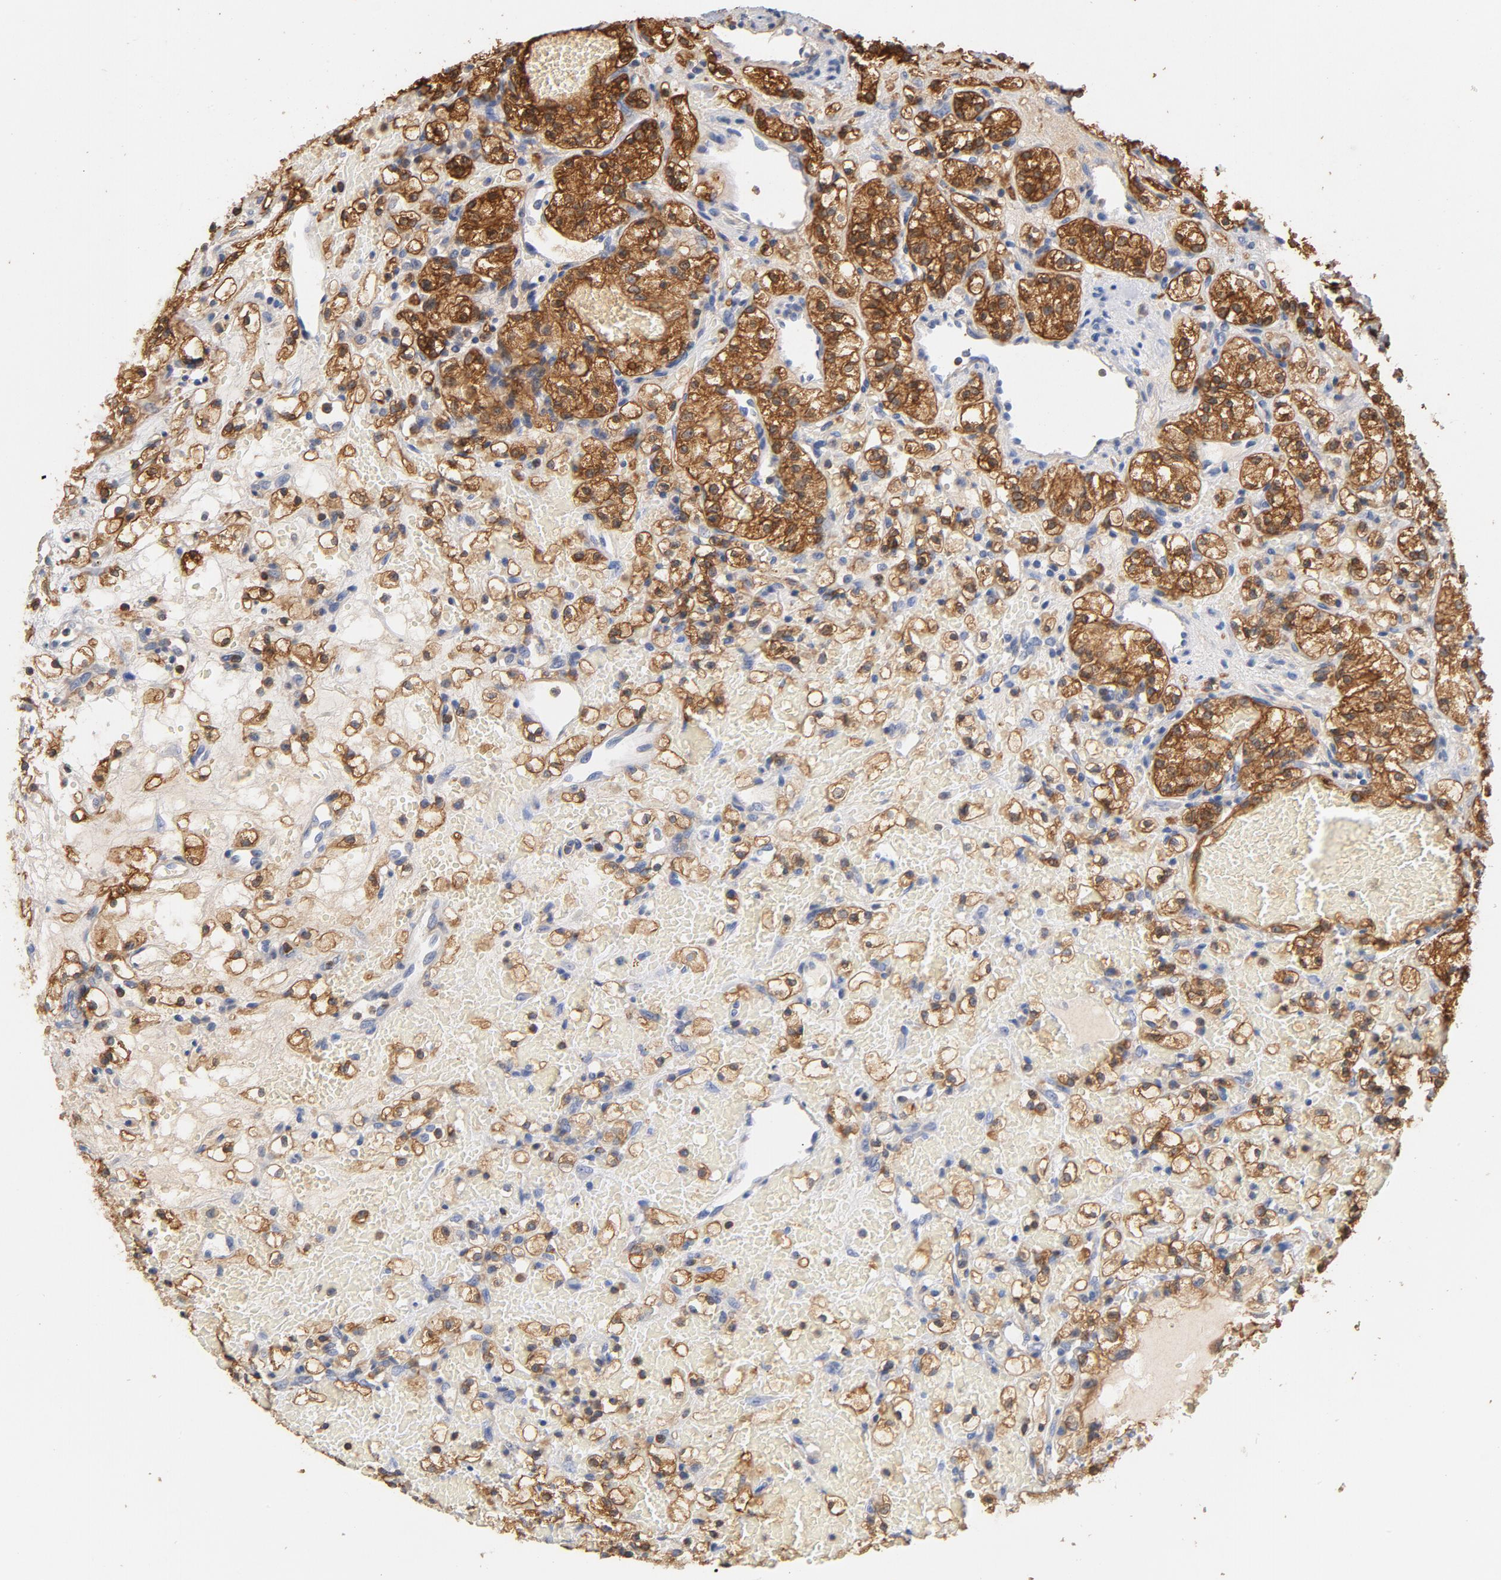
{"staining": {"intensity": "moderate", "quantity": ">75%", "location": "cytoplasmic/membranous"}, "tissue": "renal cancer", "cell_type": "Tumor cells", "image_type": "cancer", "snomed": [{"axis": "morphology", "description": "Adenocarcinoma, NOS"}, {"axis": "topography", "description": "Kidney"}], "caption": "Approximately >75% of tumor cells in human renal cancer reveal moderate cytoplasmic/membranous protein expression as visualized by brown immunohistochemical staining.", "gene": "EZR", "patient": {"sex": "female", "age": 60}}